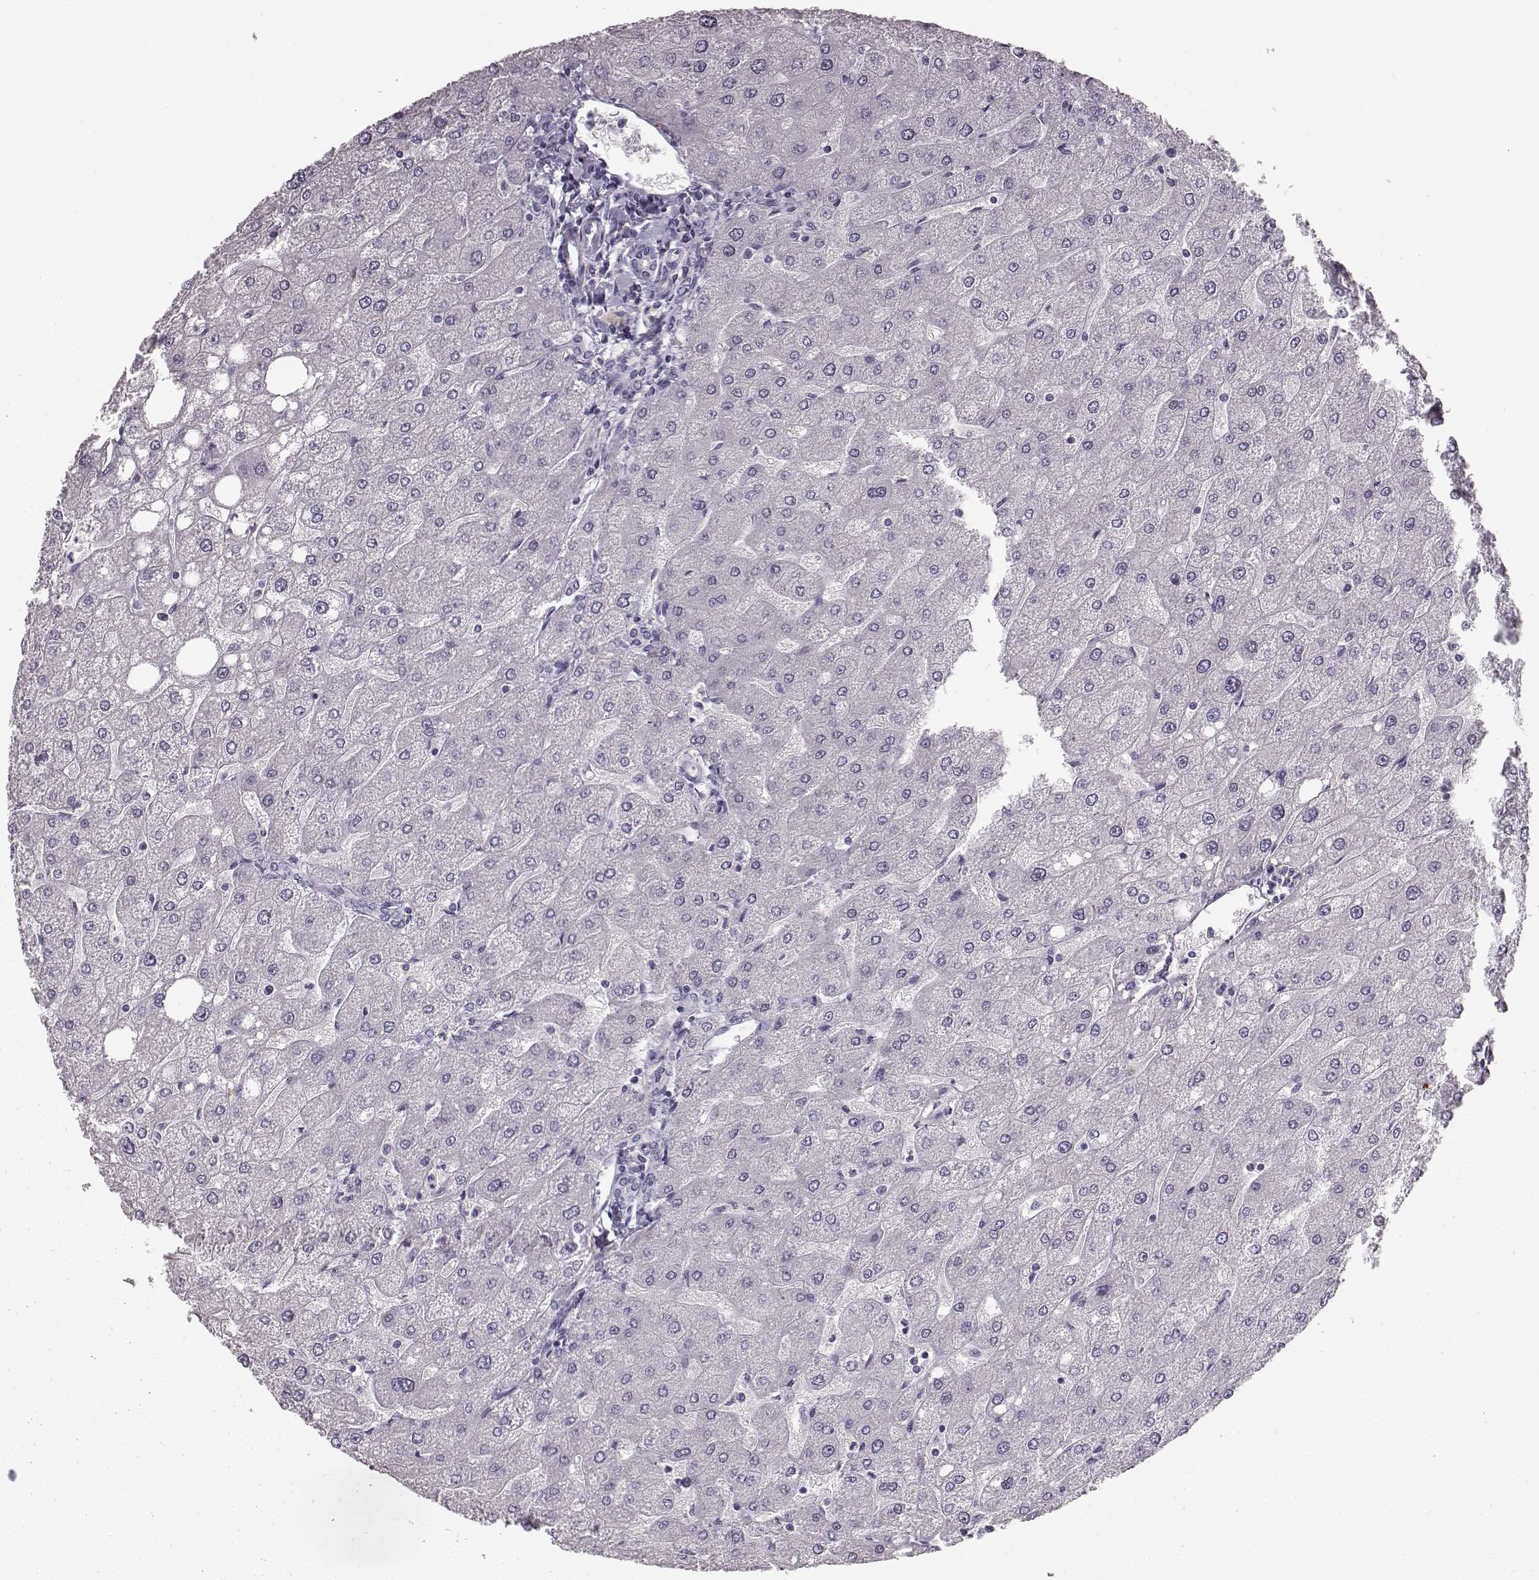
{"staining": {"intensity": "negative", "quantity": "none", "location": "none"}, "tissue": "liver", "cell_type": "Cholangiocytes", "image_type": "normal", "snomed": [{"axis": "morphology", "description": "Normal tissue, NOS"}, {"axis": "topography", "description": "Liver"}], "caption": "This is an immunohistochemistry (IHC) photomicrograph of unremarkable human liver. There is no positivity in cholangiocytes.", "gene": "SEMG2", "patient": {"sex": "male", "age": 67}}